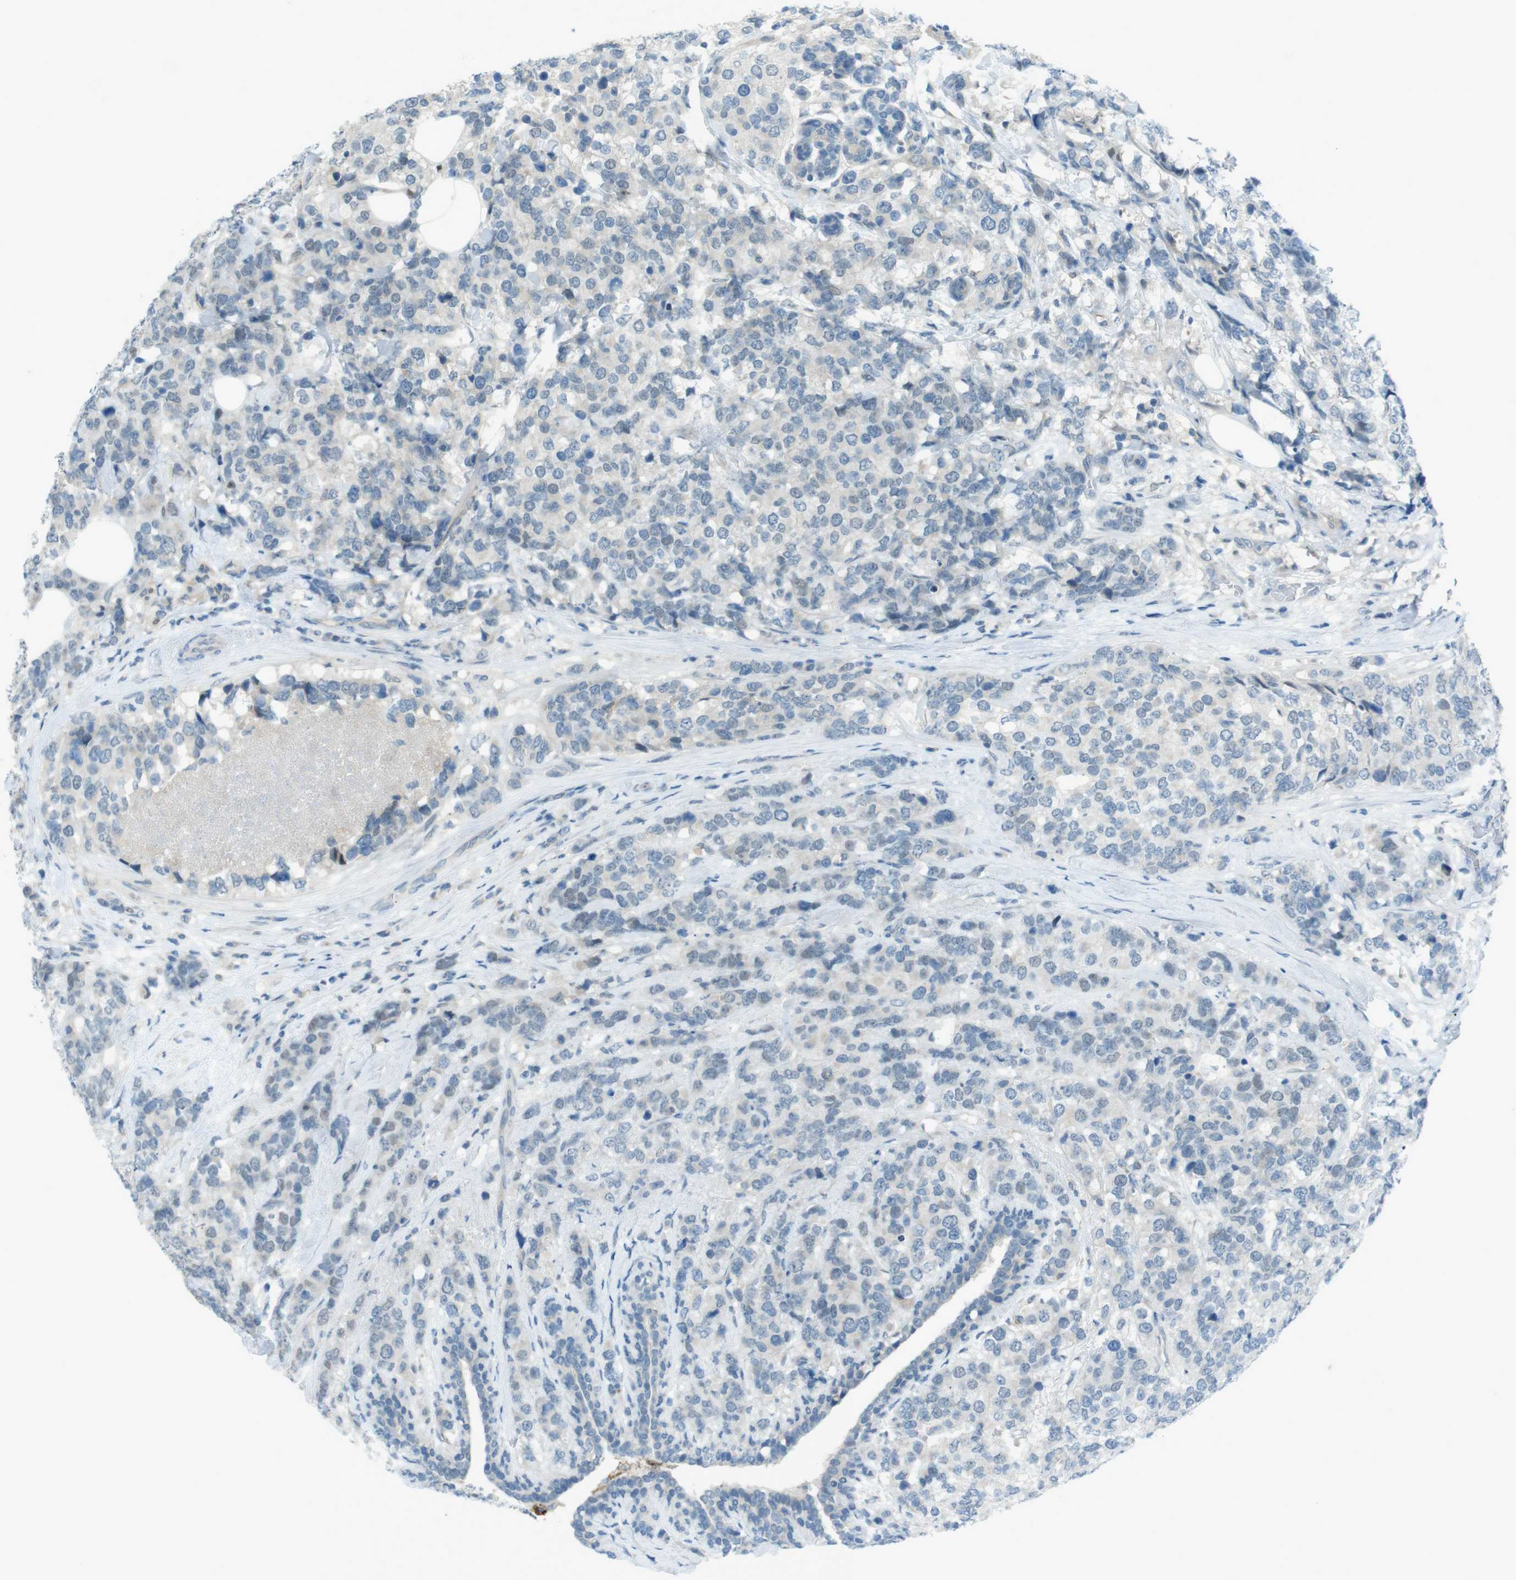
{"staining": {"intensity": "negative", "quantity": "none", "location": "none"}, "tissue": "breast cancer", "cell_type": "Tumor cells", "image_type": "cancer", "snomed": [{"axis": "morphology", "description": "Lobular carcinoma"}, {"axis": "topography", "description": "Breast"}], "caption": "The image shows no staining of tumor cells in lobular carcinoma (breast).", "gene": "ZDHHC20", "patient": {"sex": "female", "age": 59}}